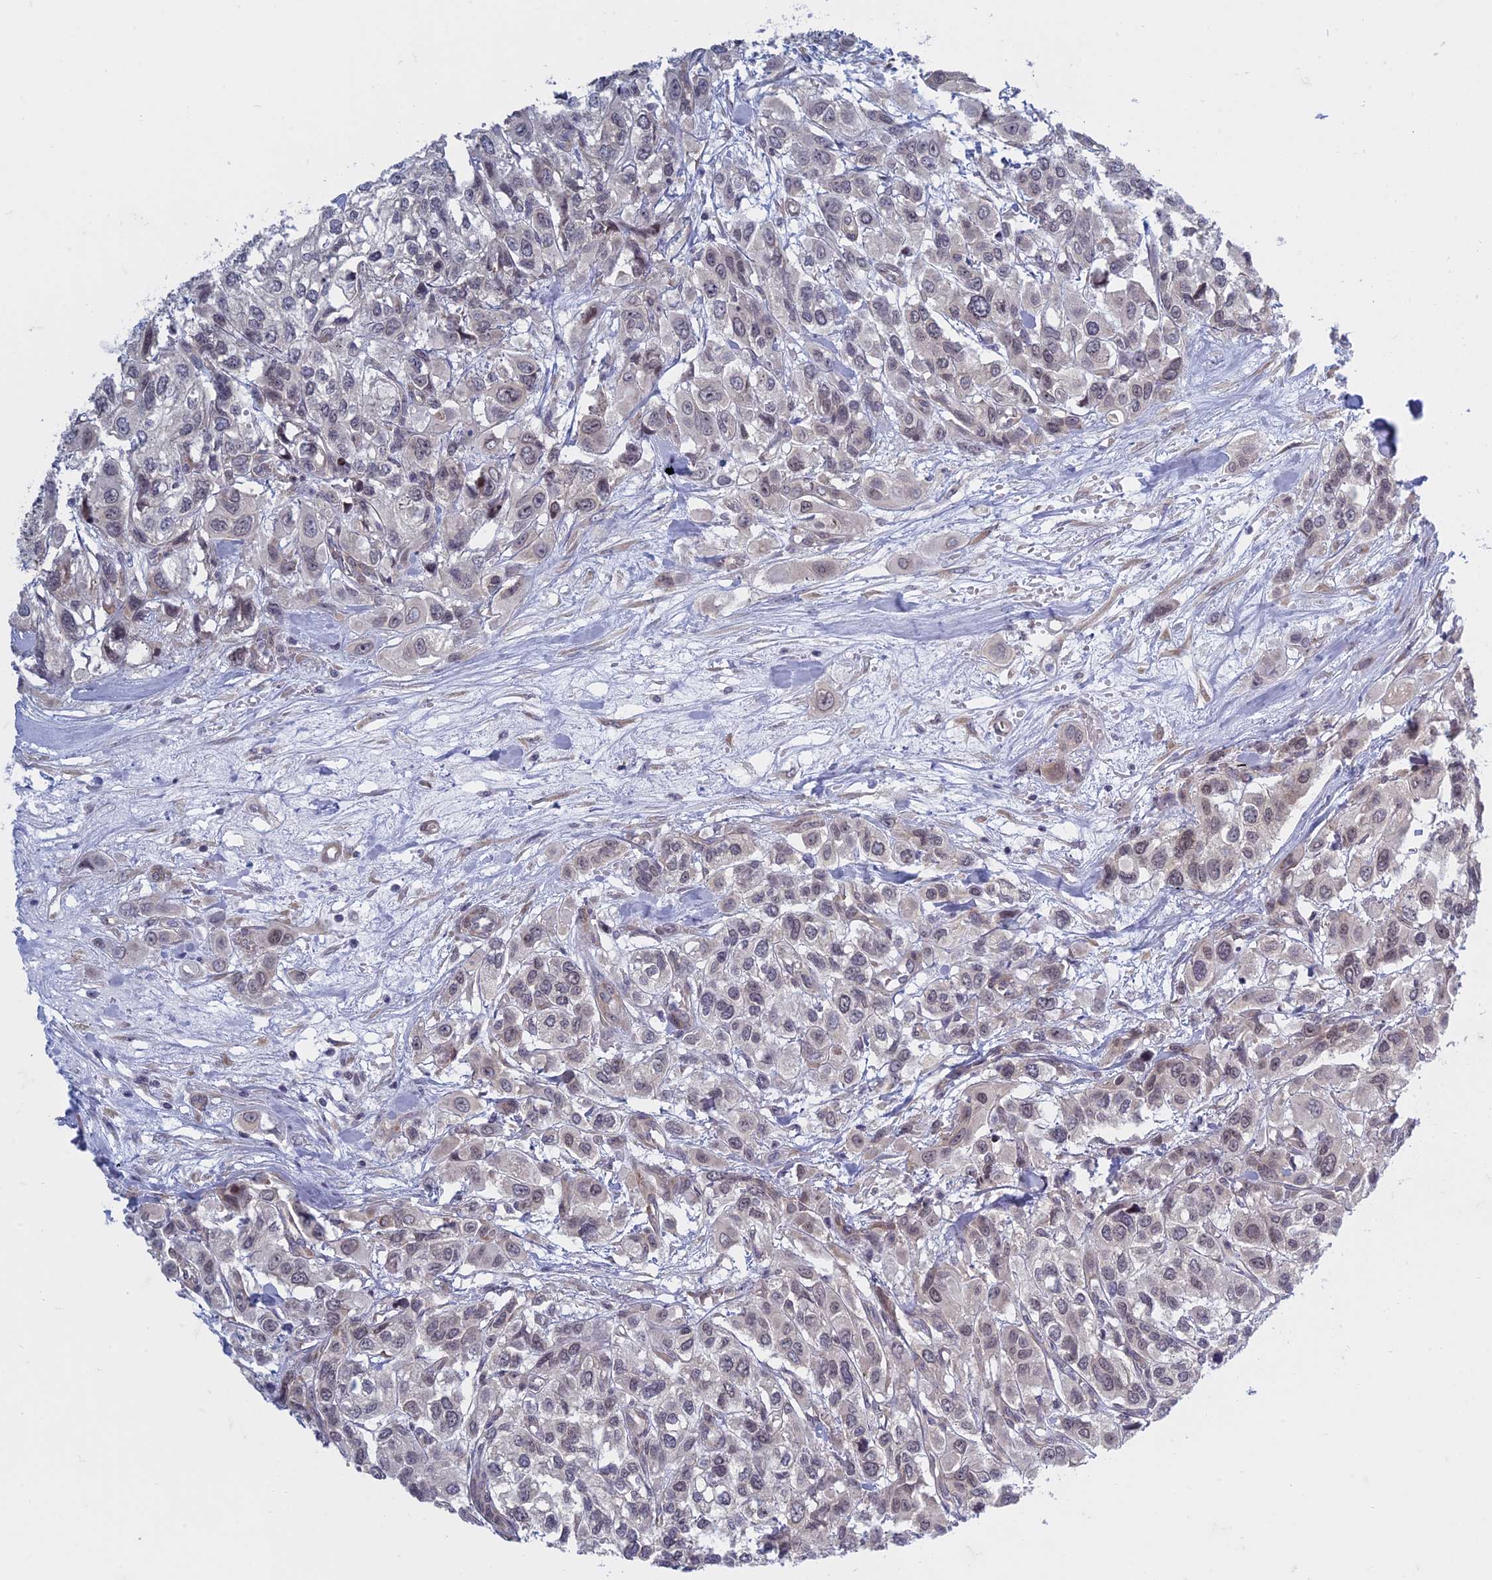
{"staining": {"intensity": "weak", "quantity": "<25%", "location": "nuclear"}, "tissue": "urothelial cancer", "cell_type": "Tumor cells", "image_type": "cancer", "snomed": [{"axis": "morphology", "description": "Urothelial carcinoma, High grade"}, {"axis": "topography", "description": "Urinary bladder"}], "caption": "An immunohistochemistry micrograph of urothelial cancer is shown. There is no staining in tumor cells of urothelial cancer. (DAB (3,3'-diaminobenzidine) immunohistochemistry, high magnification).", "gene": "RPS19BP1", "patient": {"sex": "male", "age": 67}}